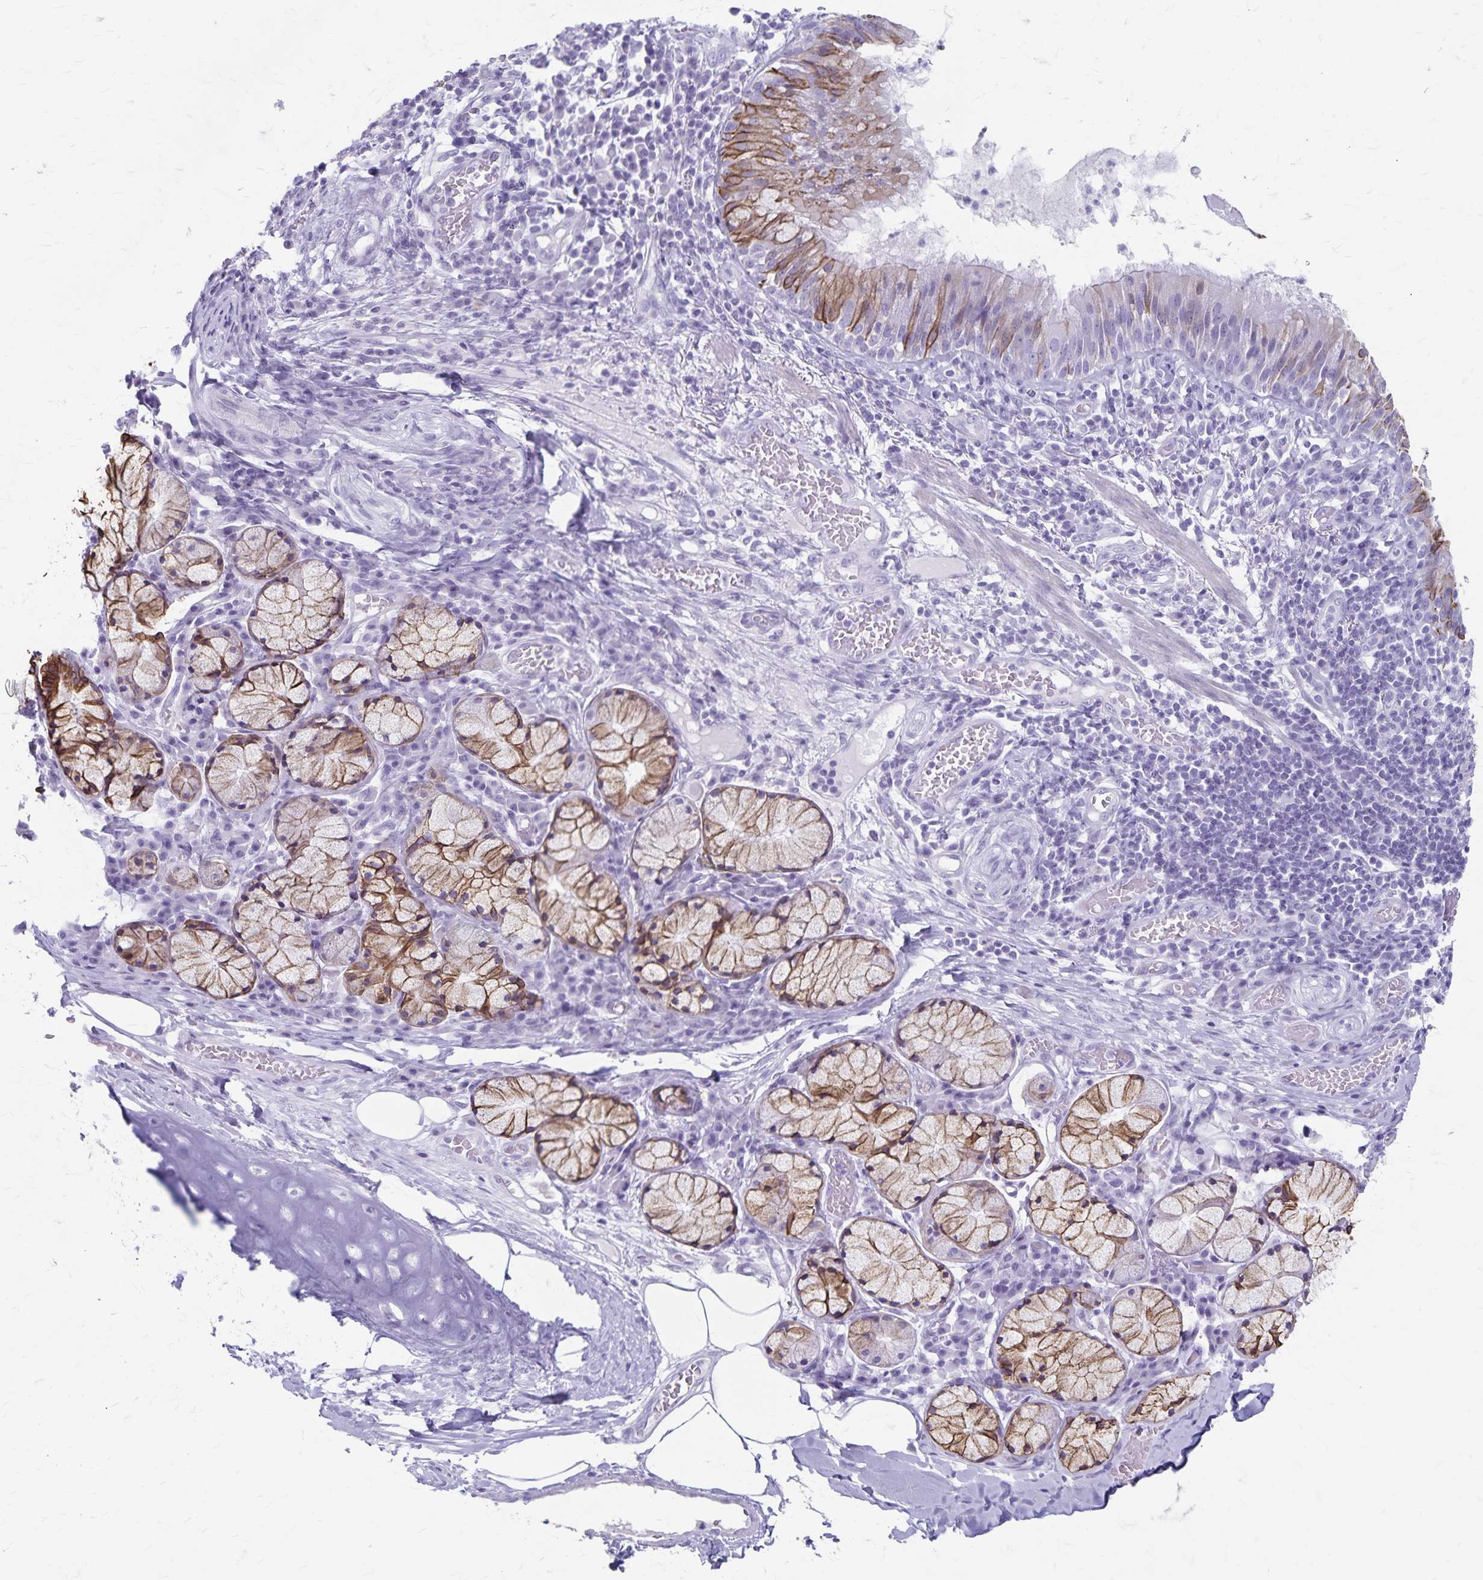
{"staining": {"intensity": "negative", "quantity": "none", "location": "none"}, "tissue": "adipose tissue", "cell_type": "Adipocytes", "image_type": "normal", "snomed": [{"axis": "morphology", "description": "Normal tissue, NOS"}, {"axis": "topography", "description": "Cartilage tissue"}, {"axis": "topography", "description": "Bronchus"}], "caption": "IHC photomicrograph of benign adipose tissue: human adipose tissue stained with DAB (3,3'-diaminobenzidine) displays no significant protein staining in adipocytes. (DAB IHC visualized using brightfield microscopy, high magnification).", "gene": "GPBAR1", "patient": {"sex": "male", "age": 56}}